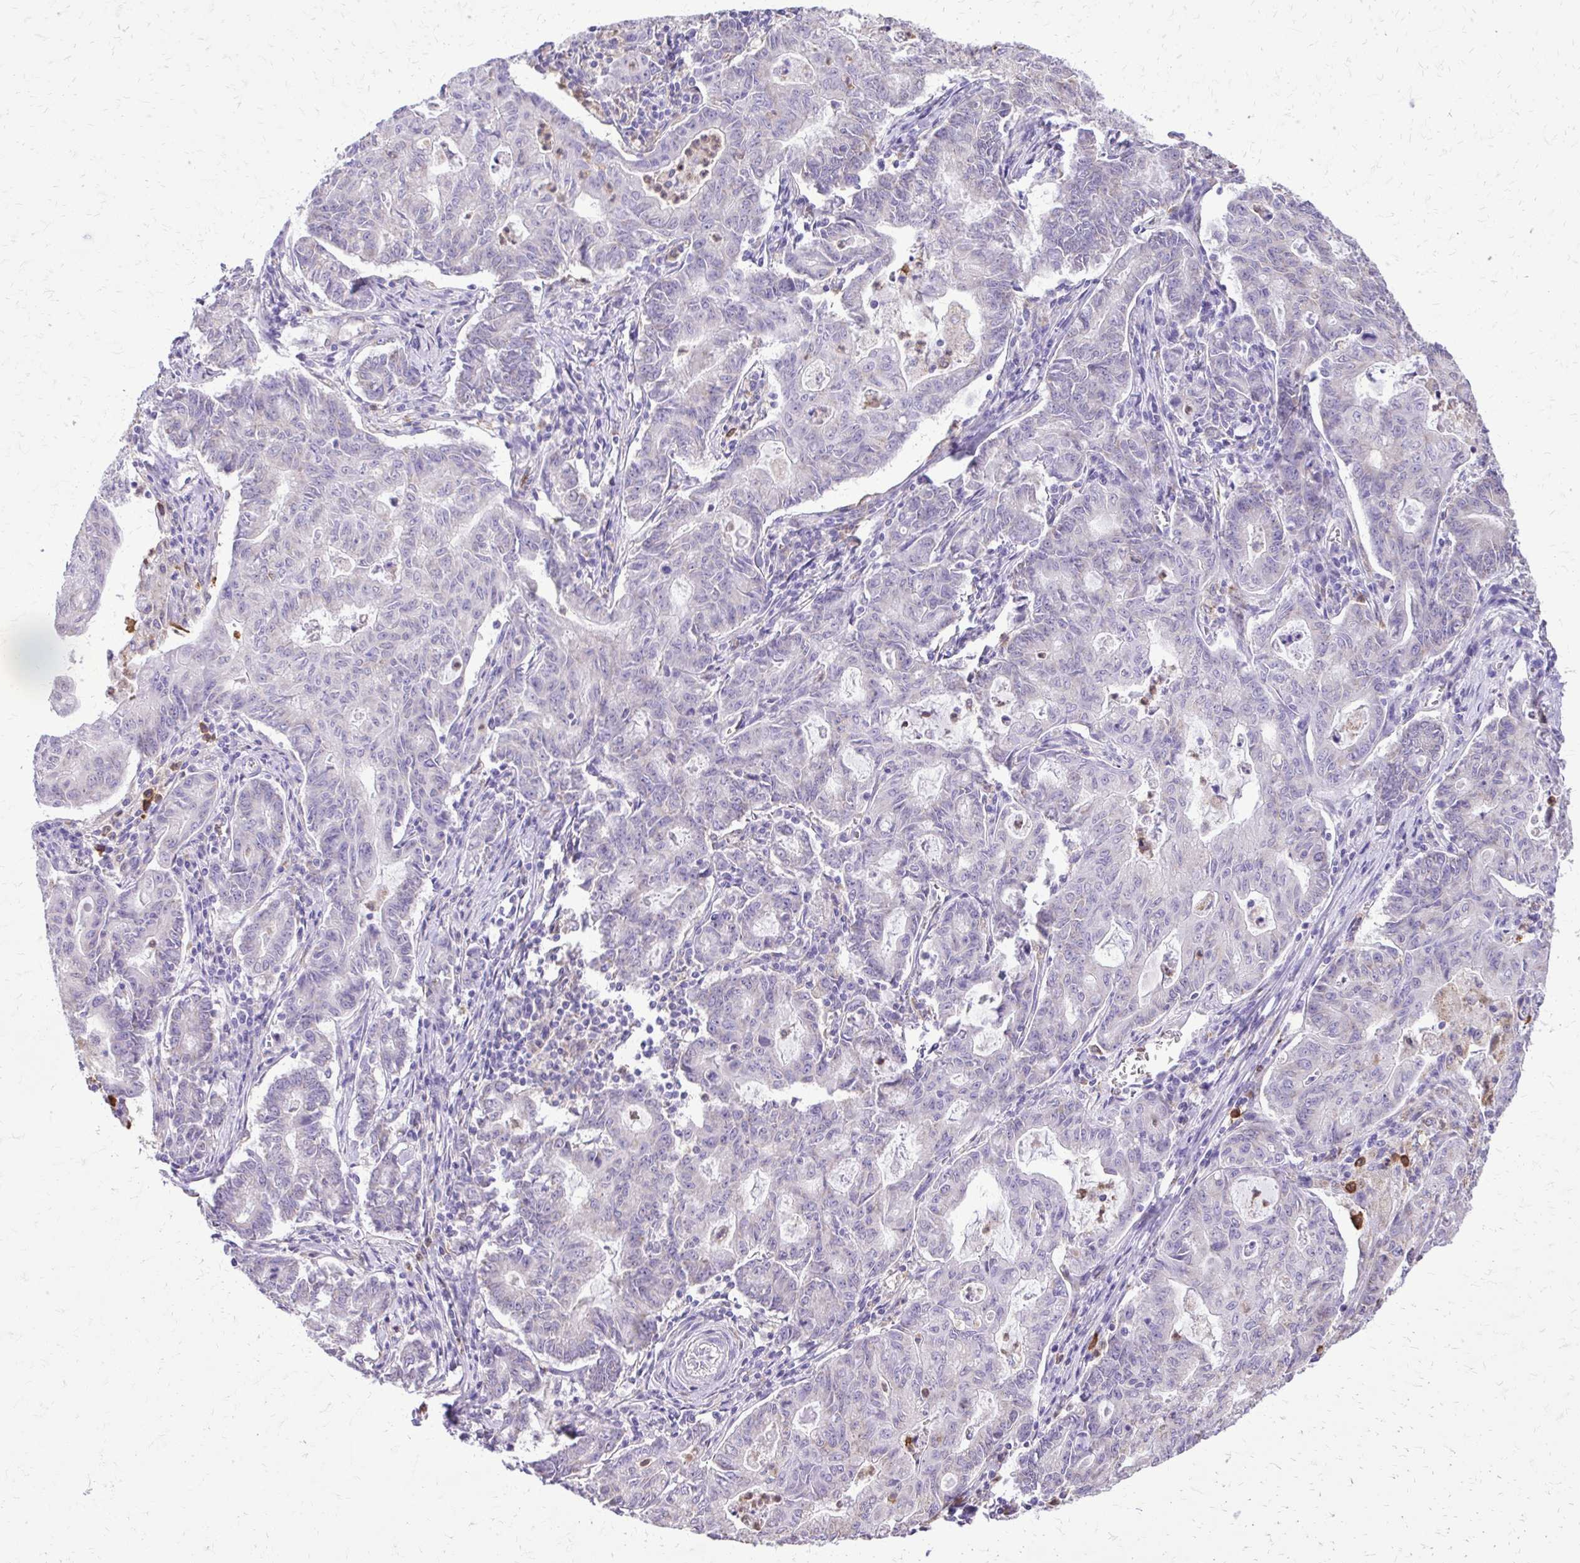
{"staining": {"intensity": "negative", "quantity": "none", "location": "none"}, "tissue": "stomach cancer", "cell_type": "Tumor cells", "image_type": "cancer", "snomed": [{"axis": "morphology", "description": "Adenocarcinoma, NOS"}, {"axis": "topography", "description": "Stomach, upper"}], "caption": "Tumor cells are negative for brown protein staining in stomach adenocarcinoma. The staining was performed using DAB to visualize the protein expression in brown, while the nuclei were stained in blue with hematoxylin (Magnification: 20x).", "gene": "CAT", "patient": {"sex": "female", "age": 79}}